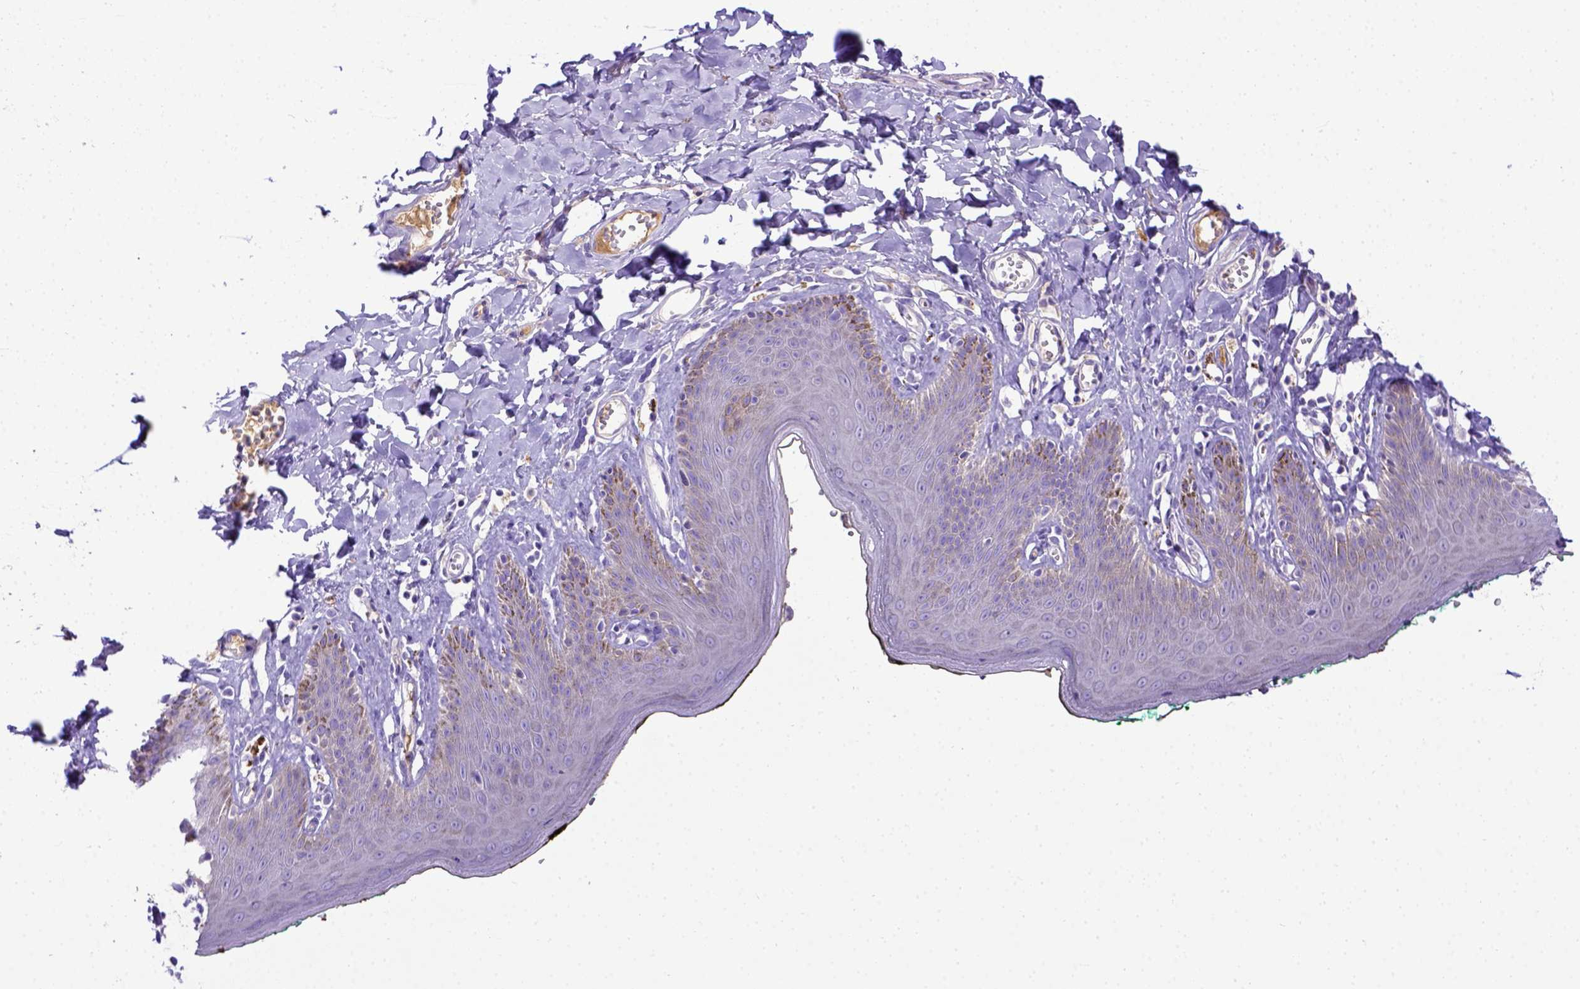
{"staining": {"intensity": "negative", "quantity": "none", "location": "none"}, "tissue": "skin", "cell_type": "Epidermal cells", "image_type": "normal", "snomed": [{"axis": "morphology", "description": "Normal tissue, NOS"}, {"axis": "topography", "description": "Vulva"}, {"axis": "topography", "description": "Peripheral nerve tissue"}], "caption": "Image shows no protein positivity in epidermal cells of normal skin.", "gene": "CFAP300", "patient": {"sex": "female", "age": 66}}